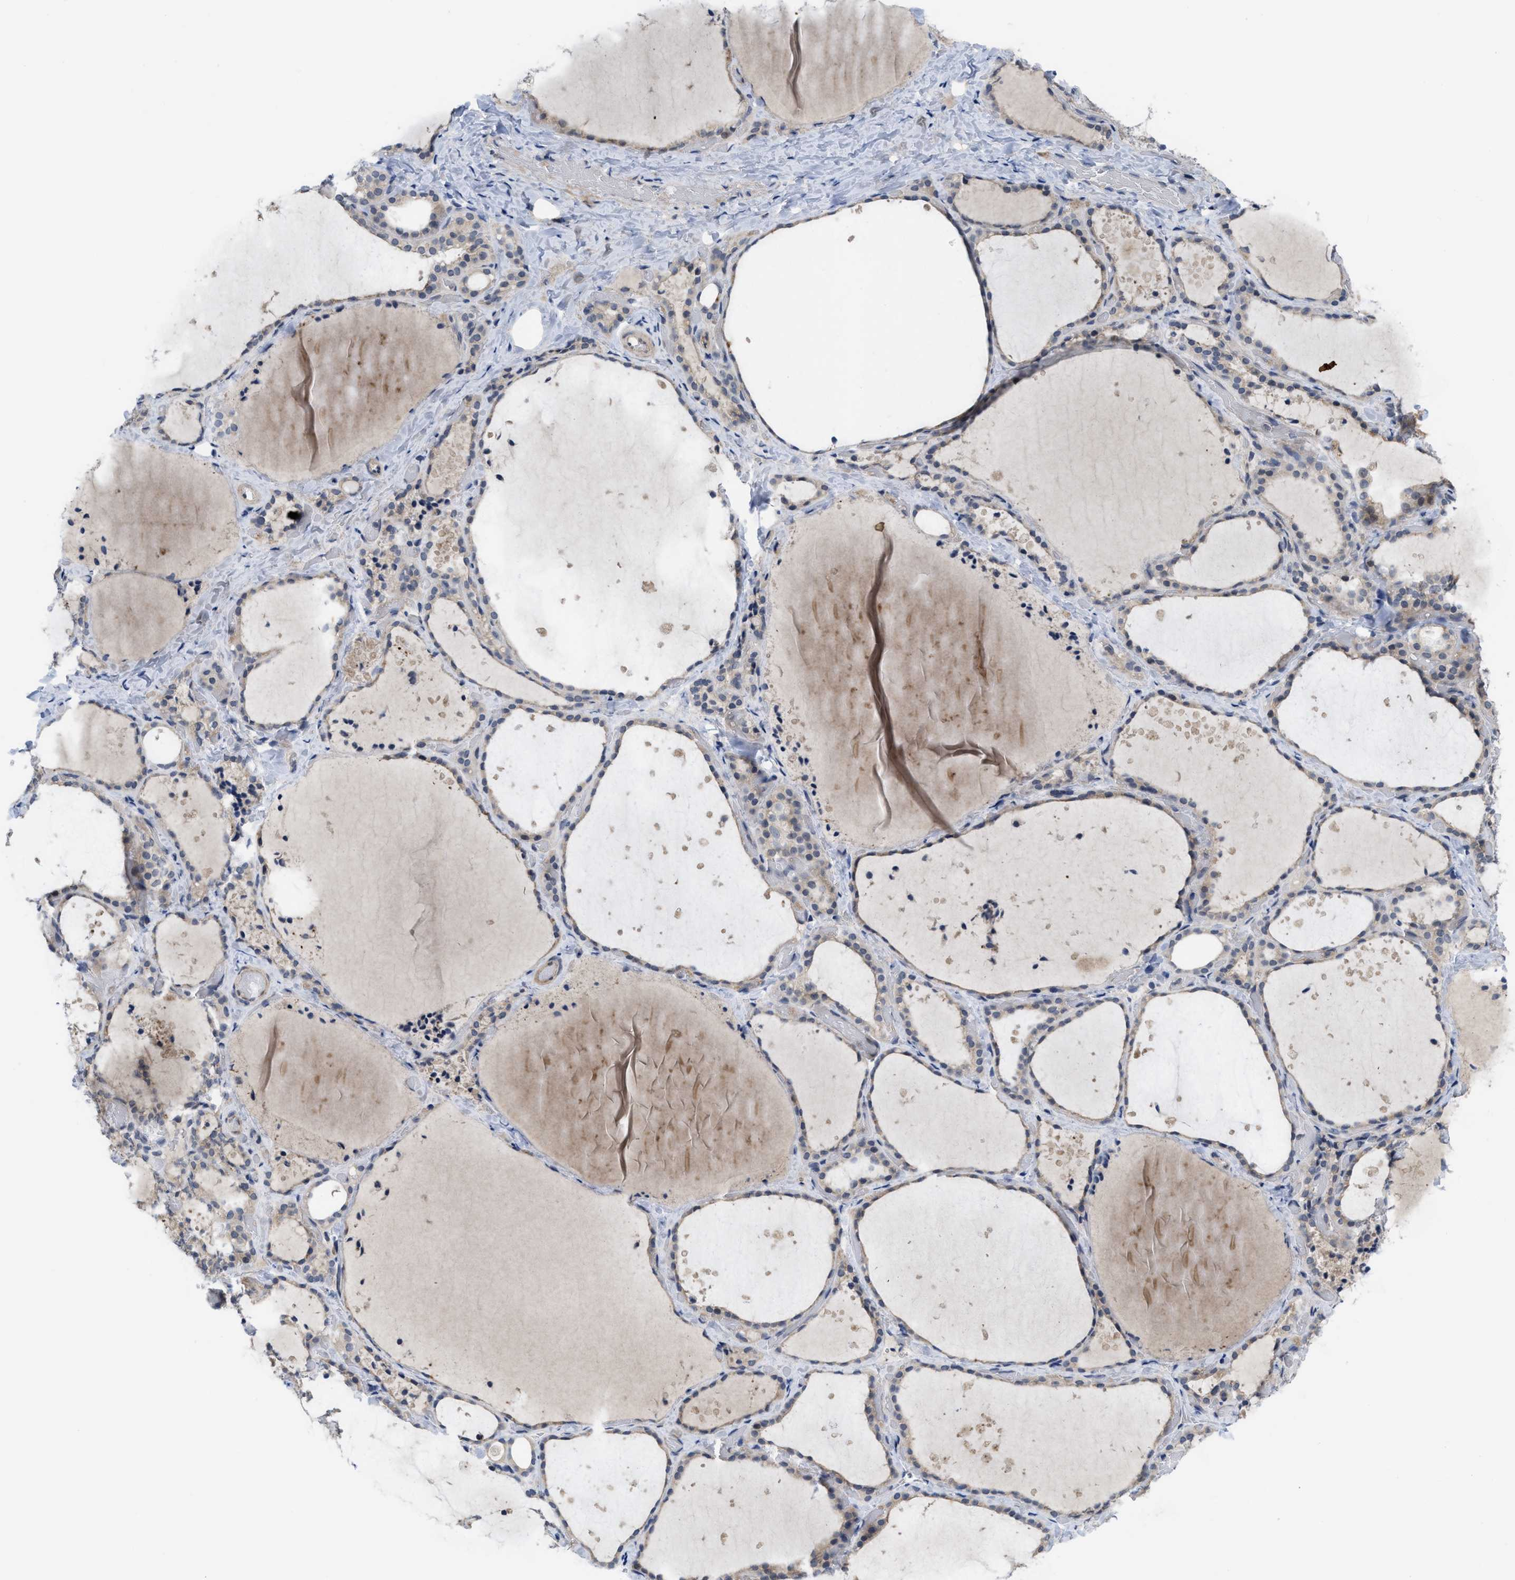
{"staining": {"intensity": "weak", "quantity": "25%-75%", "location": "cytoplasmic/membranous"}, "tissue": "thyroid gland", "cell_type": "Glandular cells", "image_type": "normal", "snomed": [{"axis": "morphology", "description": "Normal tissue, NOS"}, {"axis": "topography", "description": "Thyroid gland"}], "caption": "Protein analysis of normal thyroid gland exhibits weak cytoplasmic/membranous expression in approximately 25%-75% of glandular cells. (IHC, brightfield microscopy, high magnification).", "gene": "LDAF1", "patient": {"sex": "female", "age": 44}}